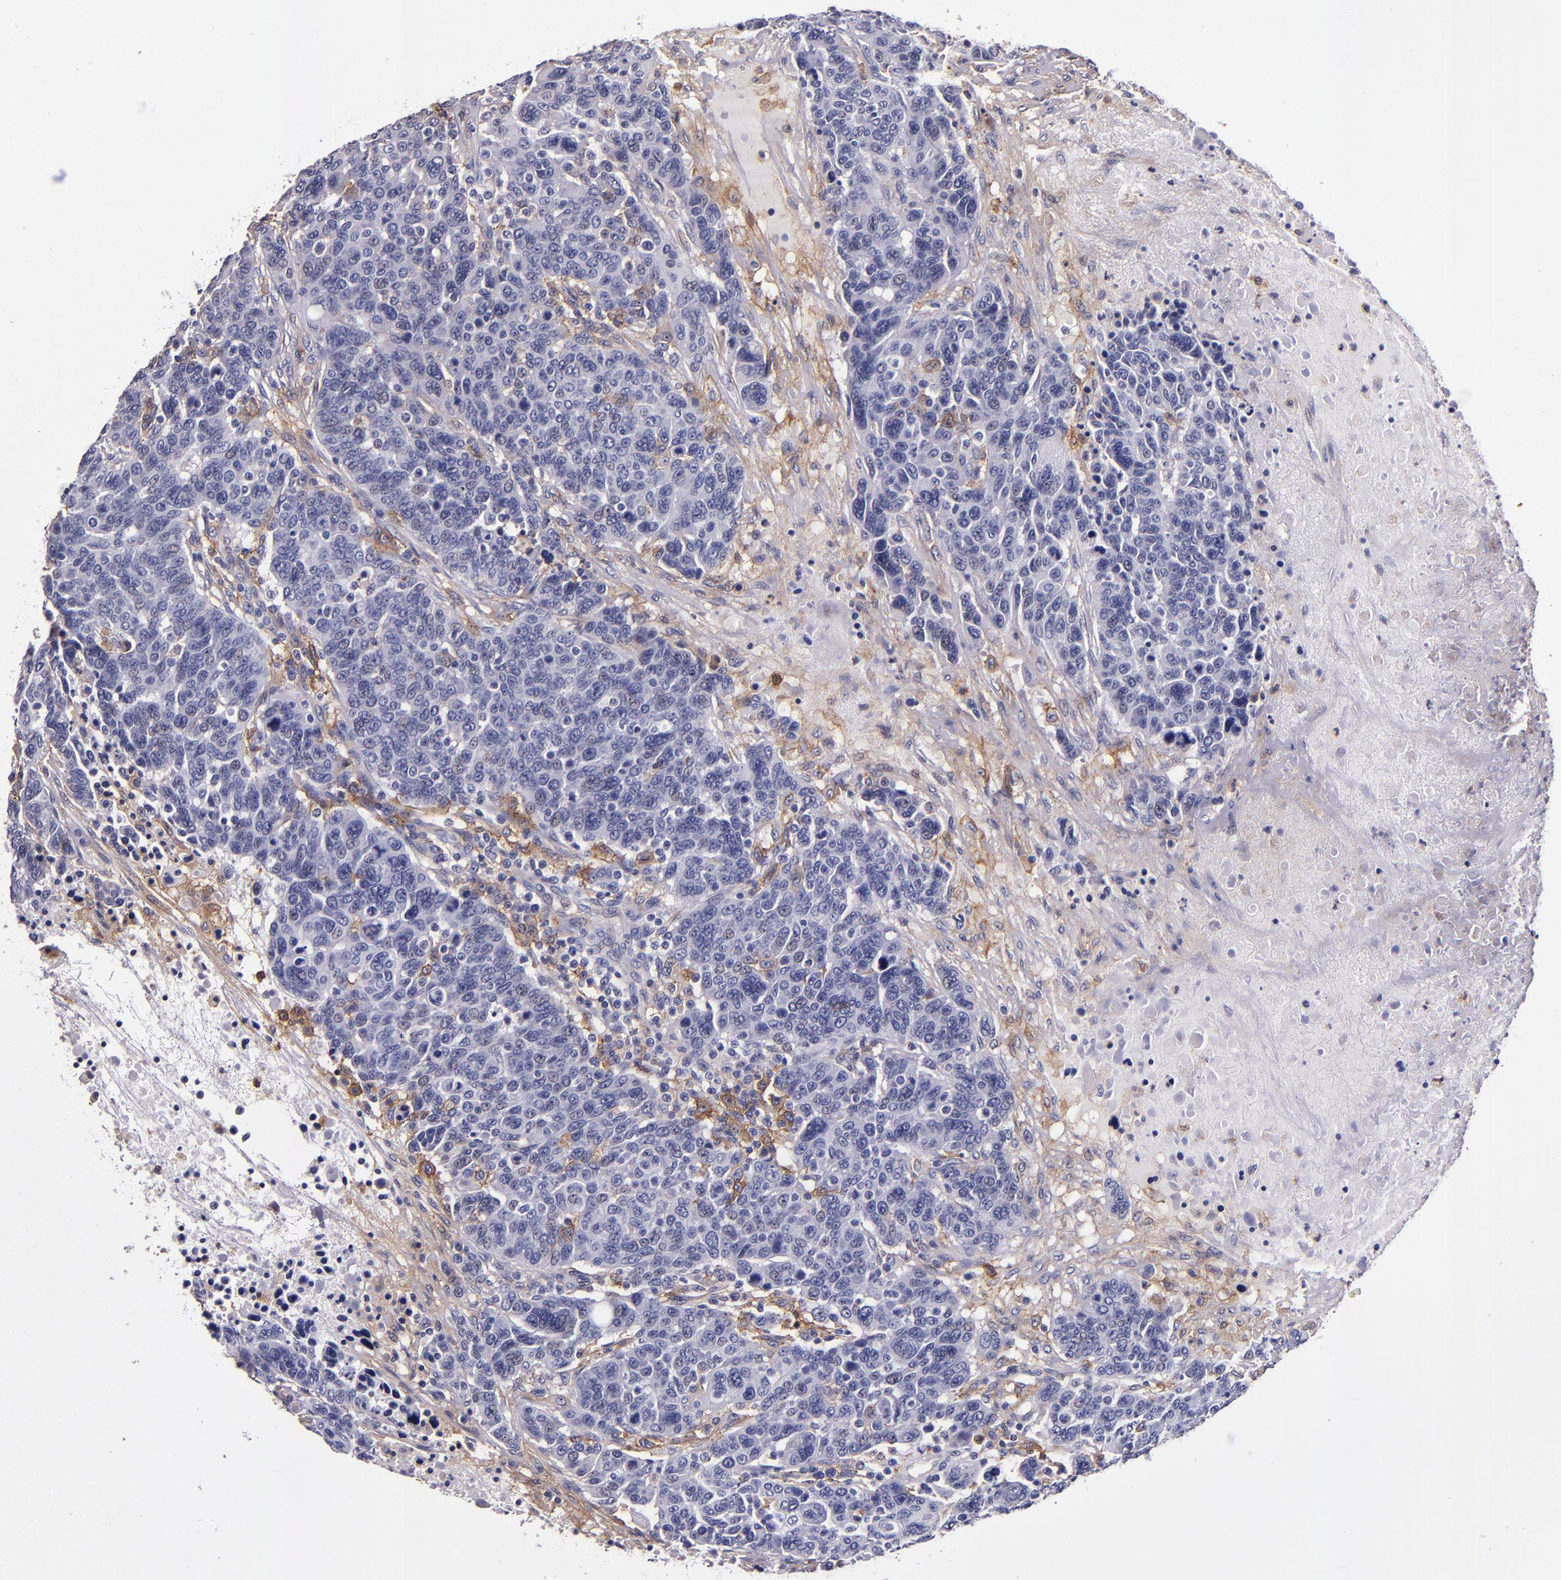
{"staining": {"intensity": "negative", "quantity": "none", "location": "none"}, "tissue": "breast cancer", "cell_type": "Tumor cells", "image_type": "cancer", "snomed": [{"axis": "morphology", "description": "Duct carcinoma"}, {"axis": "topography", "description": "Breast"}], "caption": "This is a photomicrograph of immunohistochemistry staining of breast cancer (infiltrating ductal carcinoma), which shows no staining in tumor cells.", "gene": "SIRPA", "patient": {"sex": "female", "age": 37}}